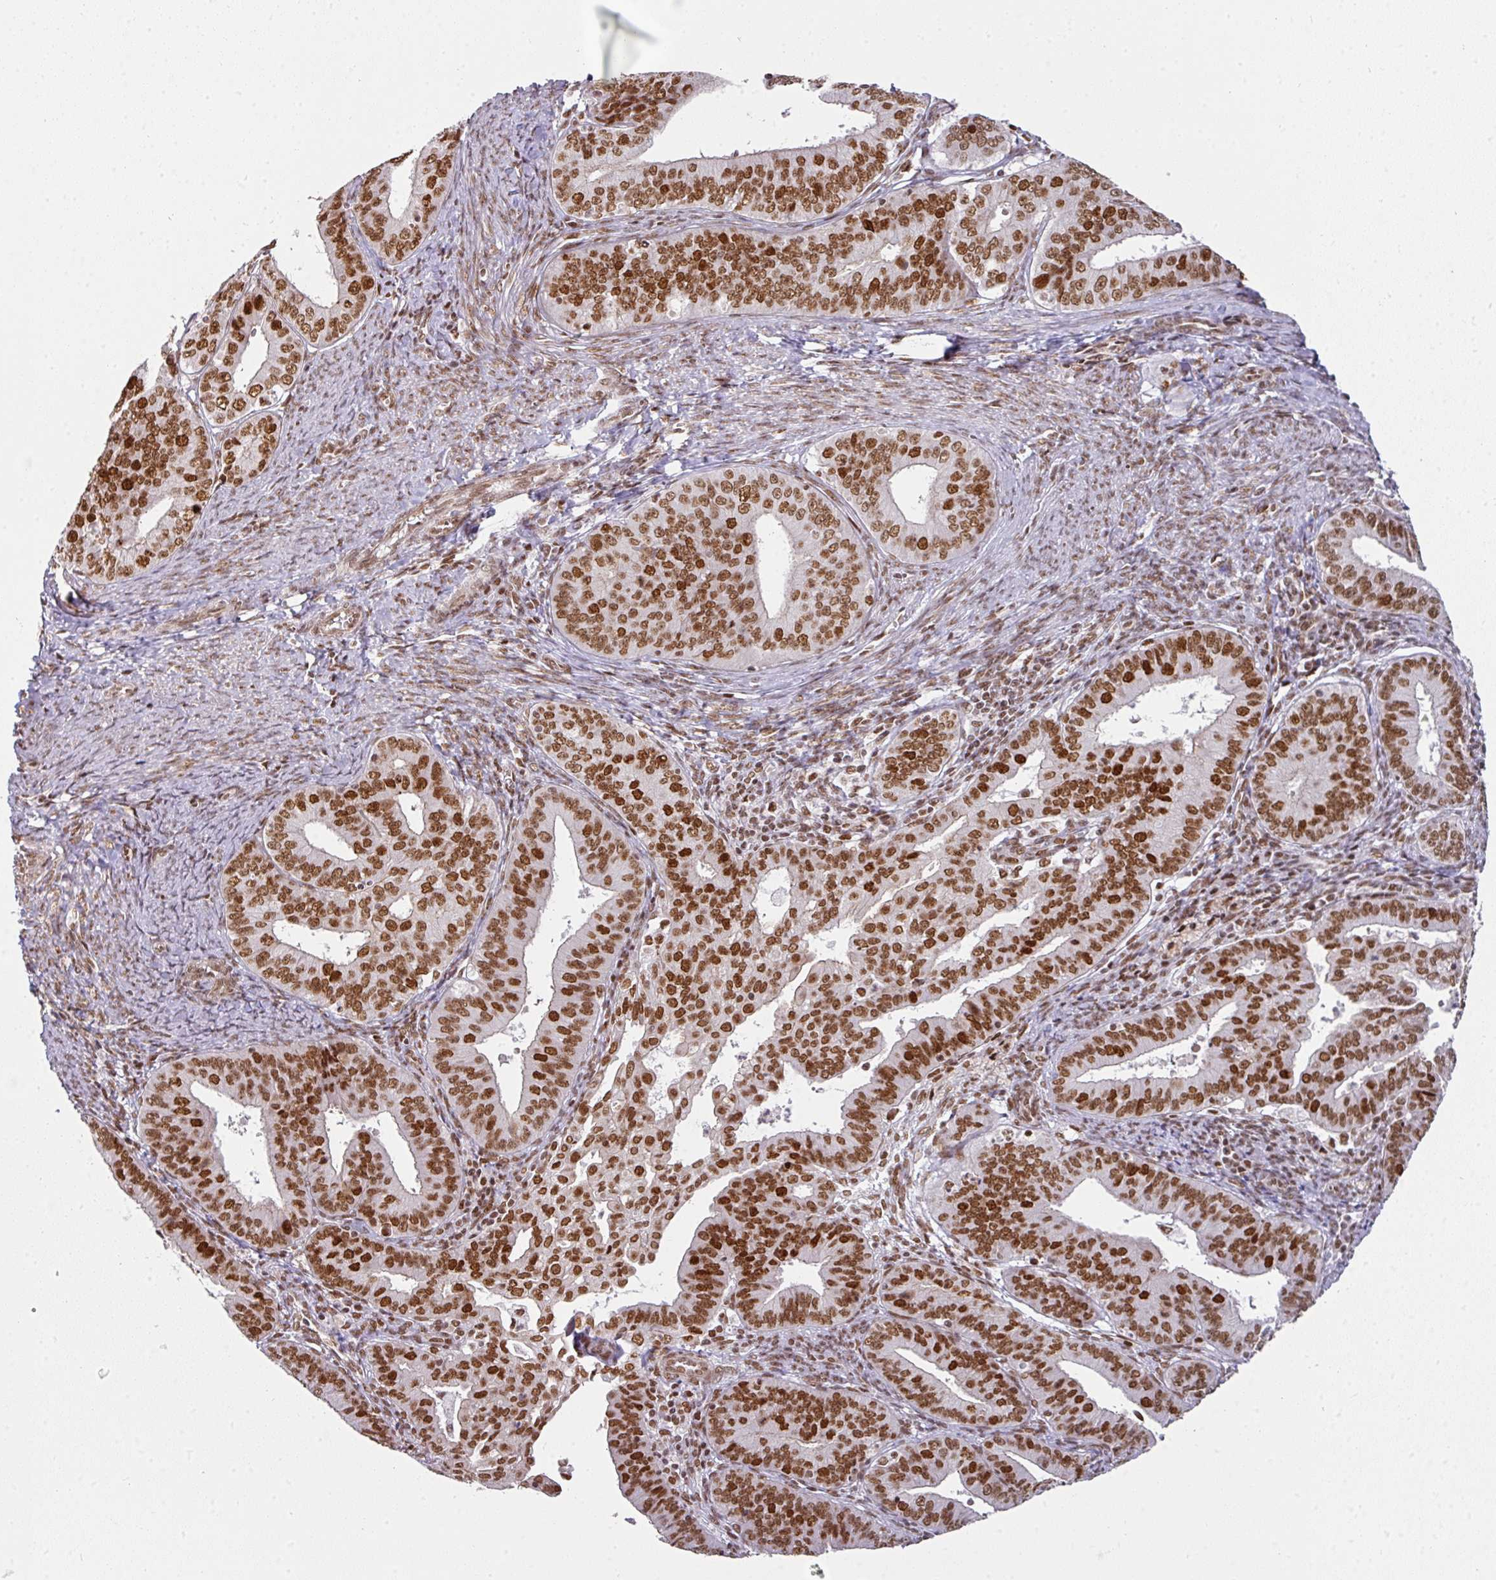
{"staining": {"intensity": "strong", "quantity": ">75%", "location": "nuclear"}, "tissue": "endometrial cancer", "cell_type": "Tumor cells", "image_type": "cancer", "snomed": [{"axis": "morphology", "description": "Adenocarcinoma, NOS"}, {"axis": "topography", "description": "Endometrium"}], "caption": "Immunohistochemical staining of adenocarcinoma (endometrial) exhibits strong nuclear protein expression in about >75% of tumor cells.", "gene": "NCOA5", "patient": {"sex": "female", "age": 73}}